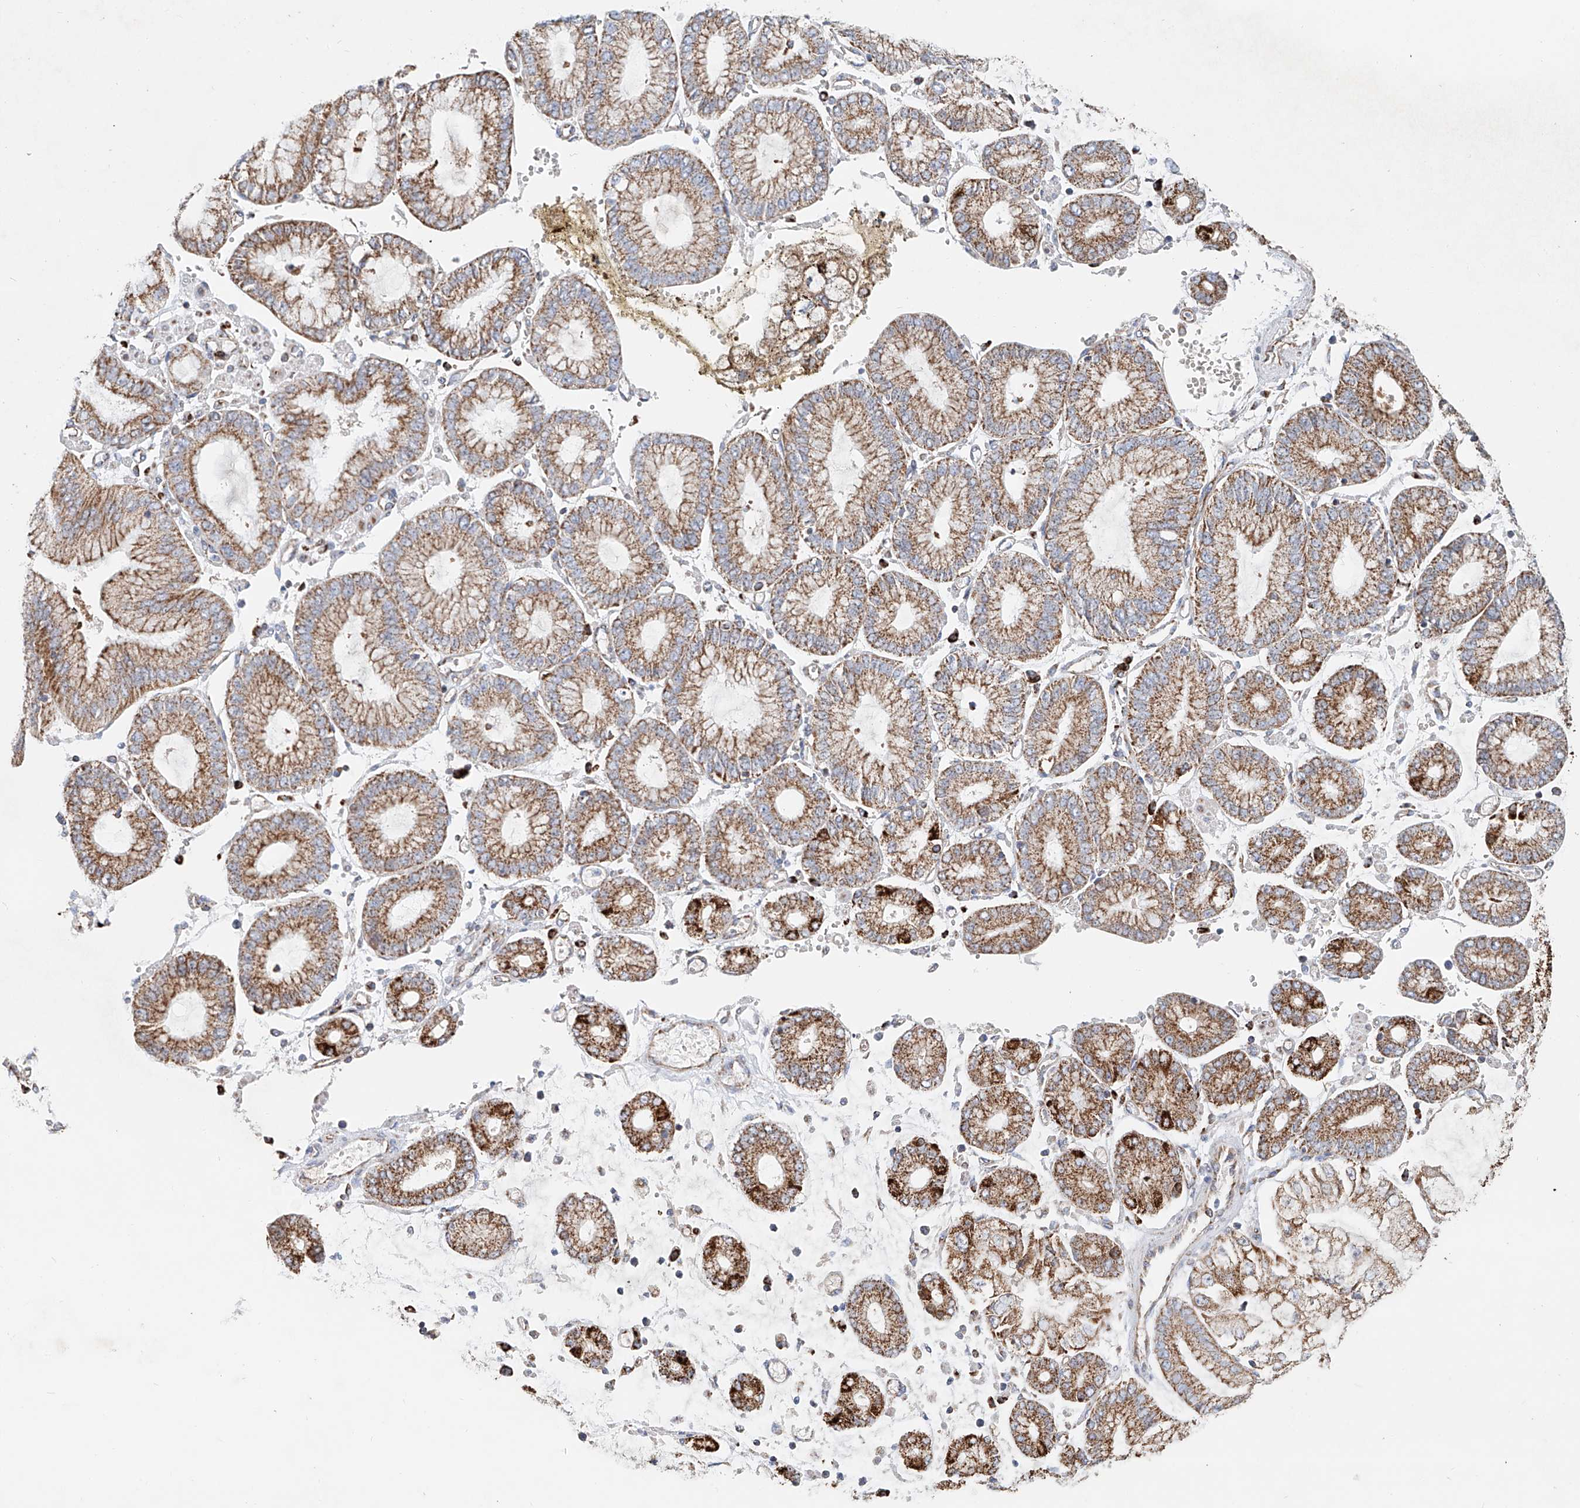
{"staining": {"intensity": "moderate", "quantity": ">75%", "location": "cytoplasmic/membranous"}, "tissue": "stomach cancer", "cell_type": "Tumor cells", "image_type": "cancer", "snomed": [{"axis": "morphology", "description": "Adenocarcinoma, NOS"}, {"axis": "topography", "description": "Stomach"}], "caption": "Tumor cells demonstrate medium levels of moderate cytoplasmic/membranous positivity in approximately >75% of cells in human stomach cancer.", "gene": "CARD10", "patient": {"sex": "male", "age": 76}}